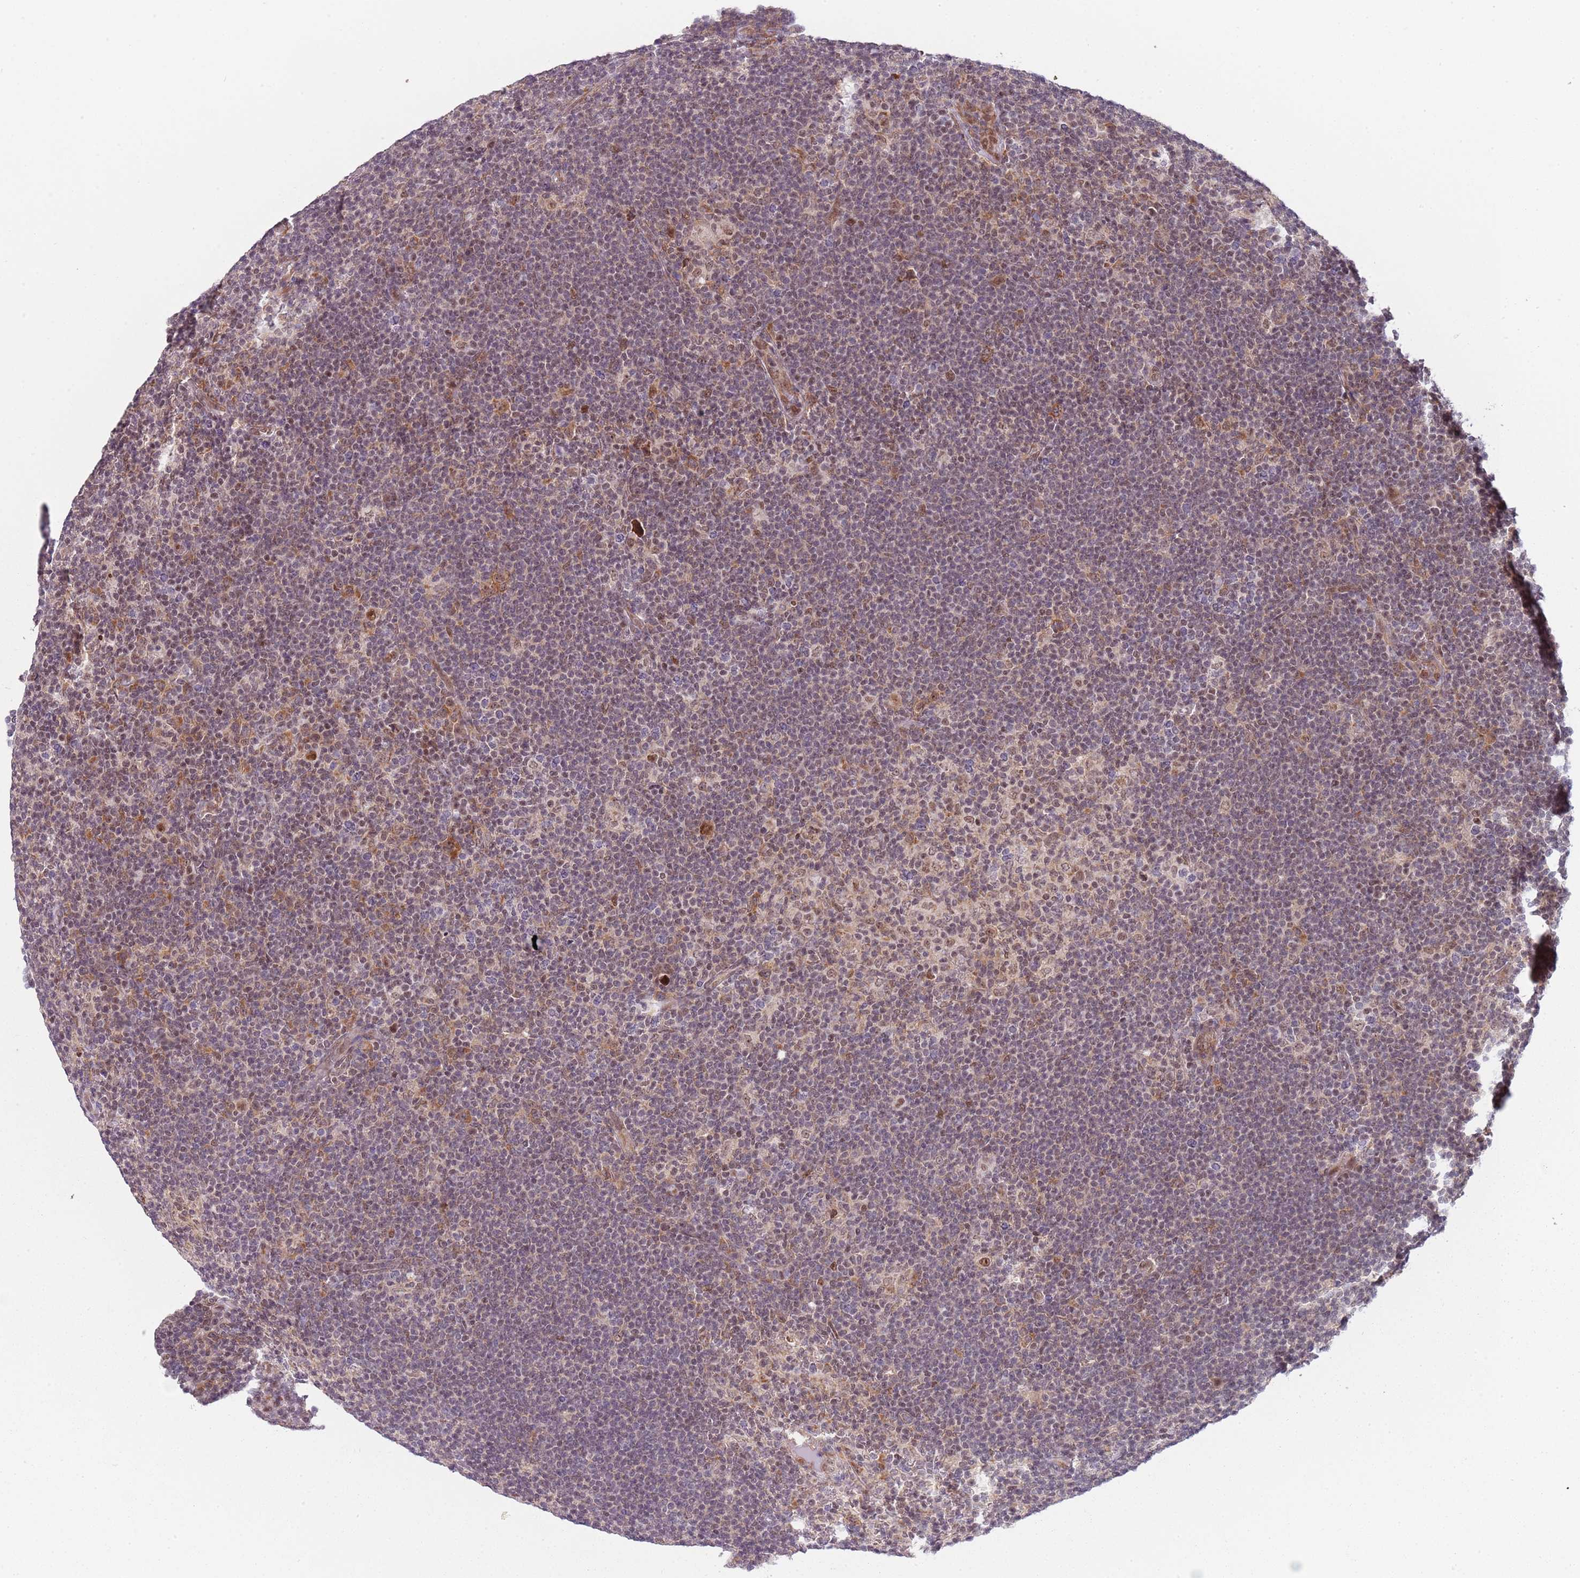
{"staining": {"intensity": "moderate", "quantity": "25%-75%", "location": "cytoplasmic/membranous,nuclear"}, "tissue": "lymphoma", "cell_type": "Tumor cells", "image_type": "cancer", "snomed": [{"axis": "morphology", "description": "Hodgkin's disease, NOS"}, {"axis": "topography", "description": "Lymph node"}], "caption": "Protein staining displays moderate cytoplasmic/membranous and nuclear staining in about 25%-75% of tumor cells in lymphoma. (IHC, brightfield microscopy, high magnification).", "gene": "SLC25A32", "patient": {"sex": "female", "age": 57}}